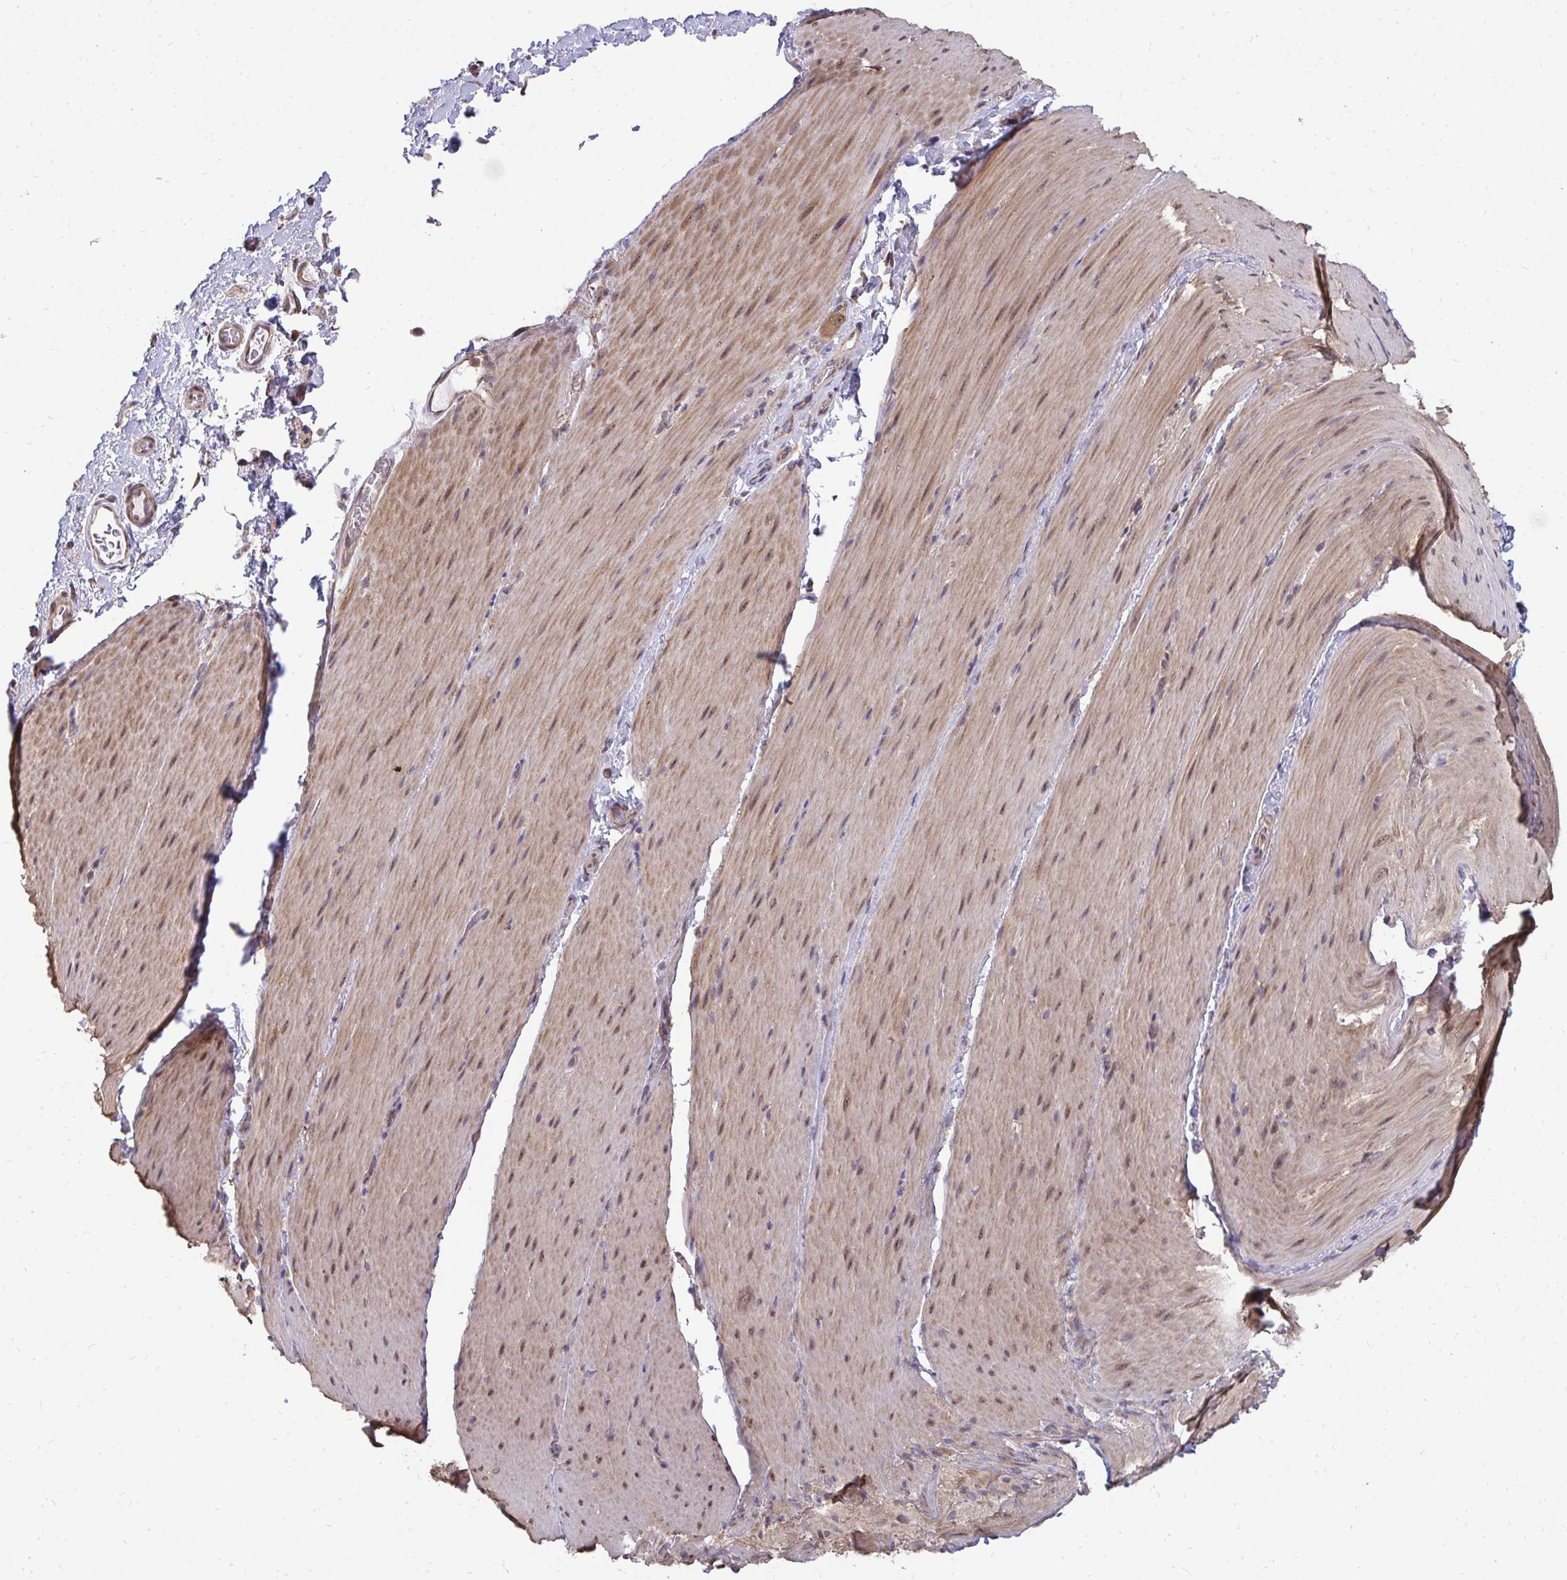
{"staining": {"intensity": "moderate", "quantity": ">75%", "location": "cytoplasmic/membranous"}, "tissue": "smooth muscle", "cell_type": "Smooth muscle cells", "image_type": "normal", "snomed": [{"axis": "morphology", "description": "Normal tissue, NOS"}, {"axis": "topography", "description": "Smooth muscle"}, {"axis": "topography", "description": "Colon"}], "caption": "DAB (3,3'-diaminobenzidine) immunohistochemical staining of normal human smooth muscle displays moderate cytoplasmic/membranous protein staining in about >75% of smooth muscle cells.", "gene": "DNAJA2", "patient": {"sex": "male", "age": 73}}